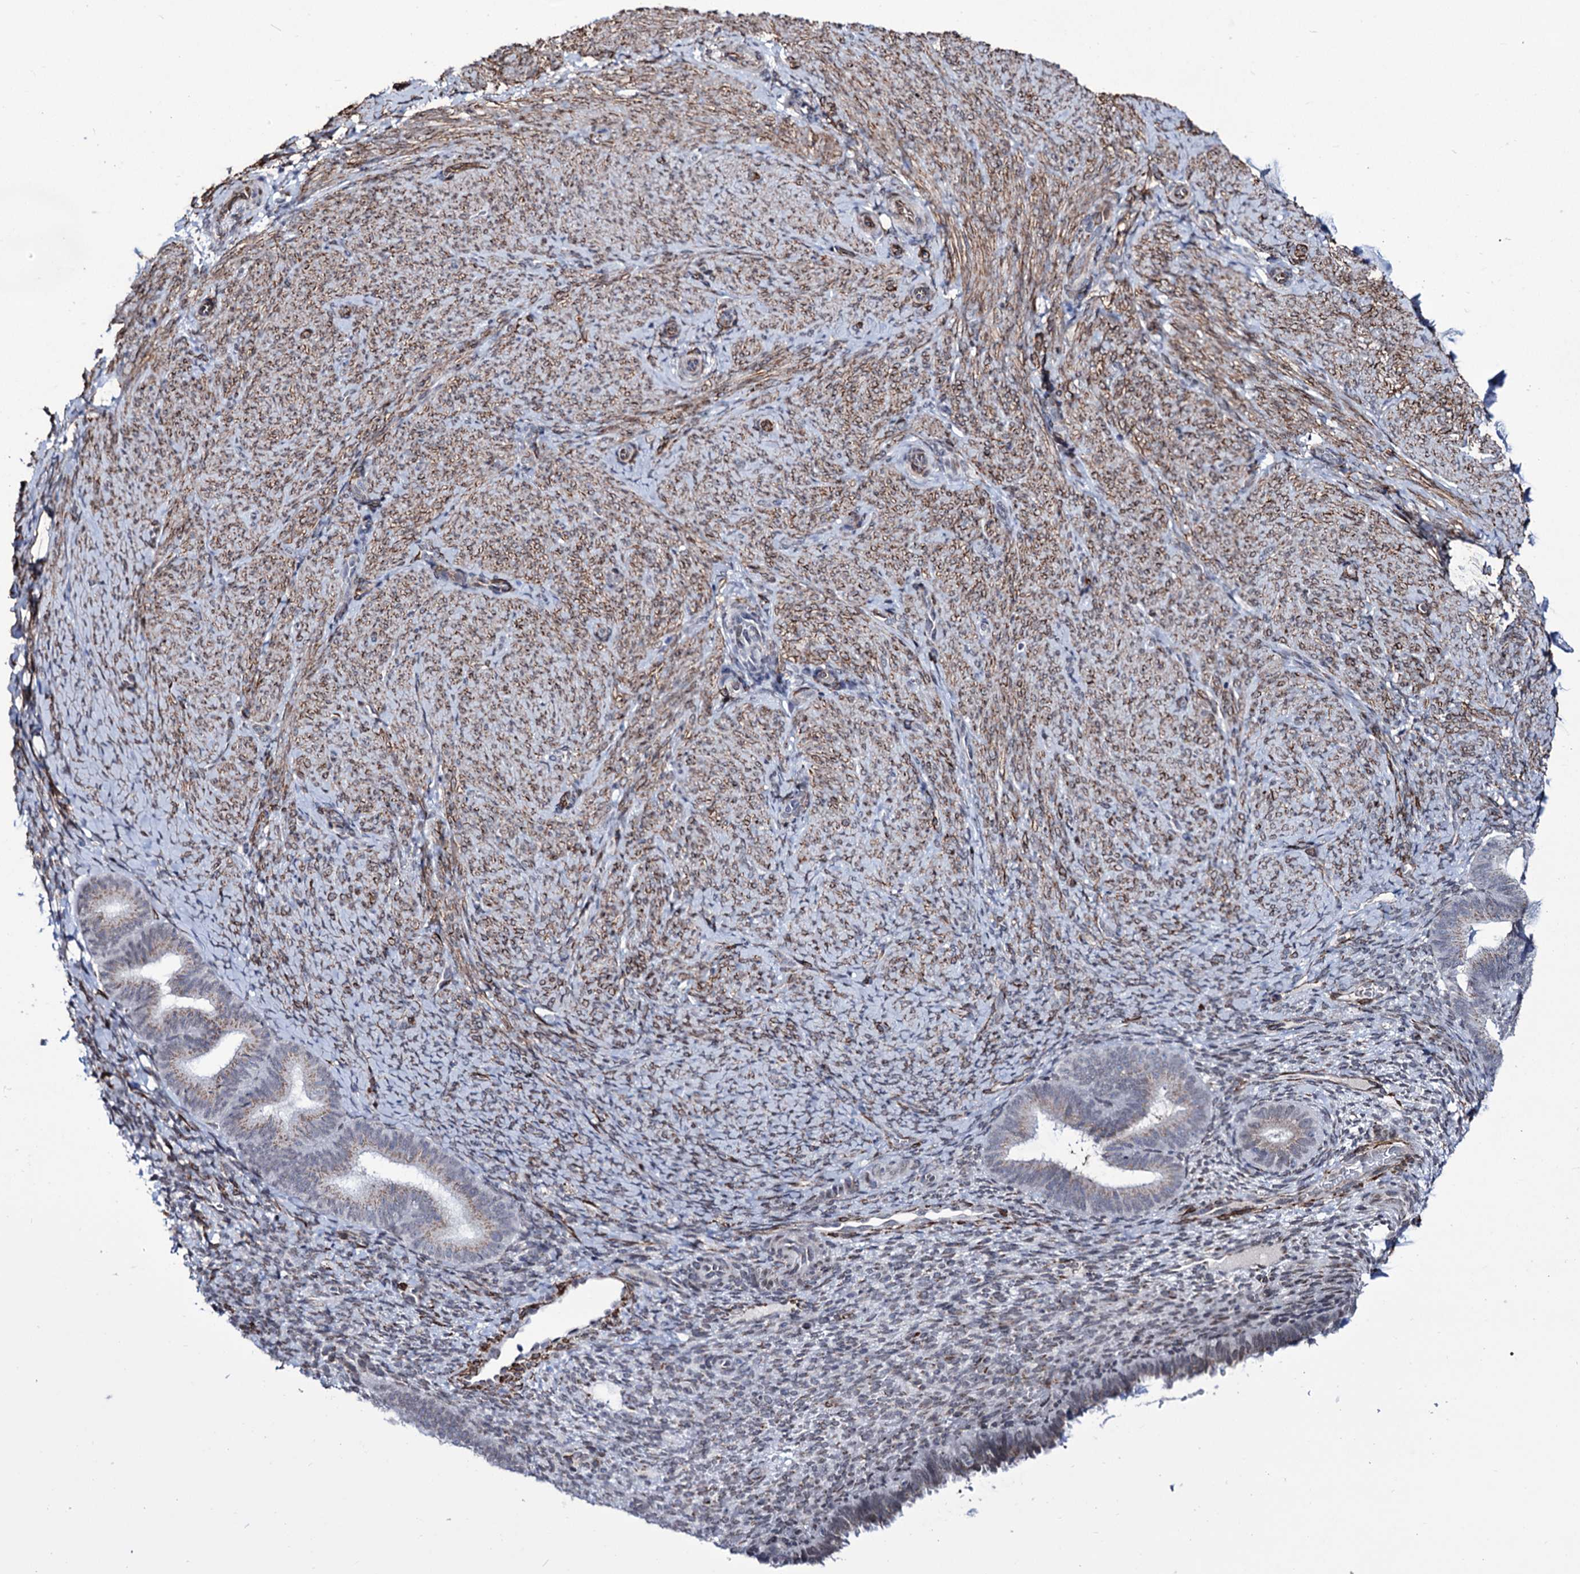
{"staining": {"intensity": "moderate", "quantity": "25%-75%", "location": "cytoplasmic/membranous"}, "tissue": "endometrium", "cell_type": "Cells in endometrial stroma", "image_type": "normal", "snomed": [{"axis": "morphology", "description": "Normal tissue, NOS"}, {"axis": "topography", "description": "Endometrium"}], "caption": "Immunohistochemical staining of unremarkable human endometrium reveals moderate cytoplasmic/membranous protein expression in approximately 25%-75% of cells in endometrial stroma. The protein is shown in brown color, while the nuclei are stained blue.", "gene": "ZC3H12C", "patient": {"sex": "female", "age": 65}}